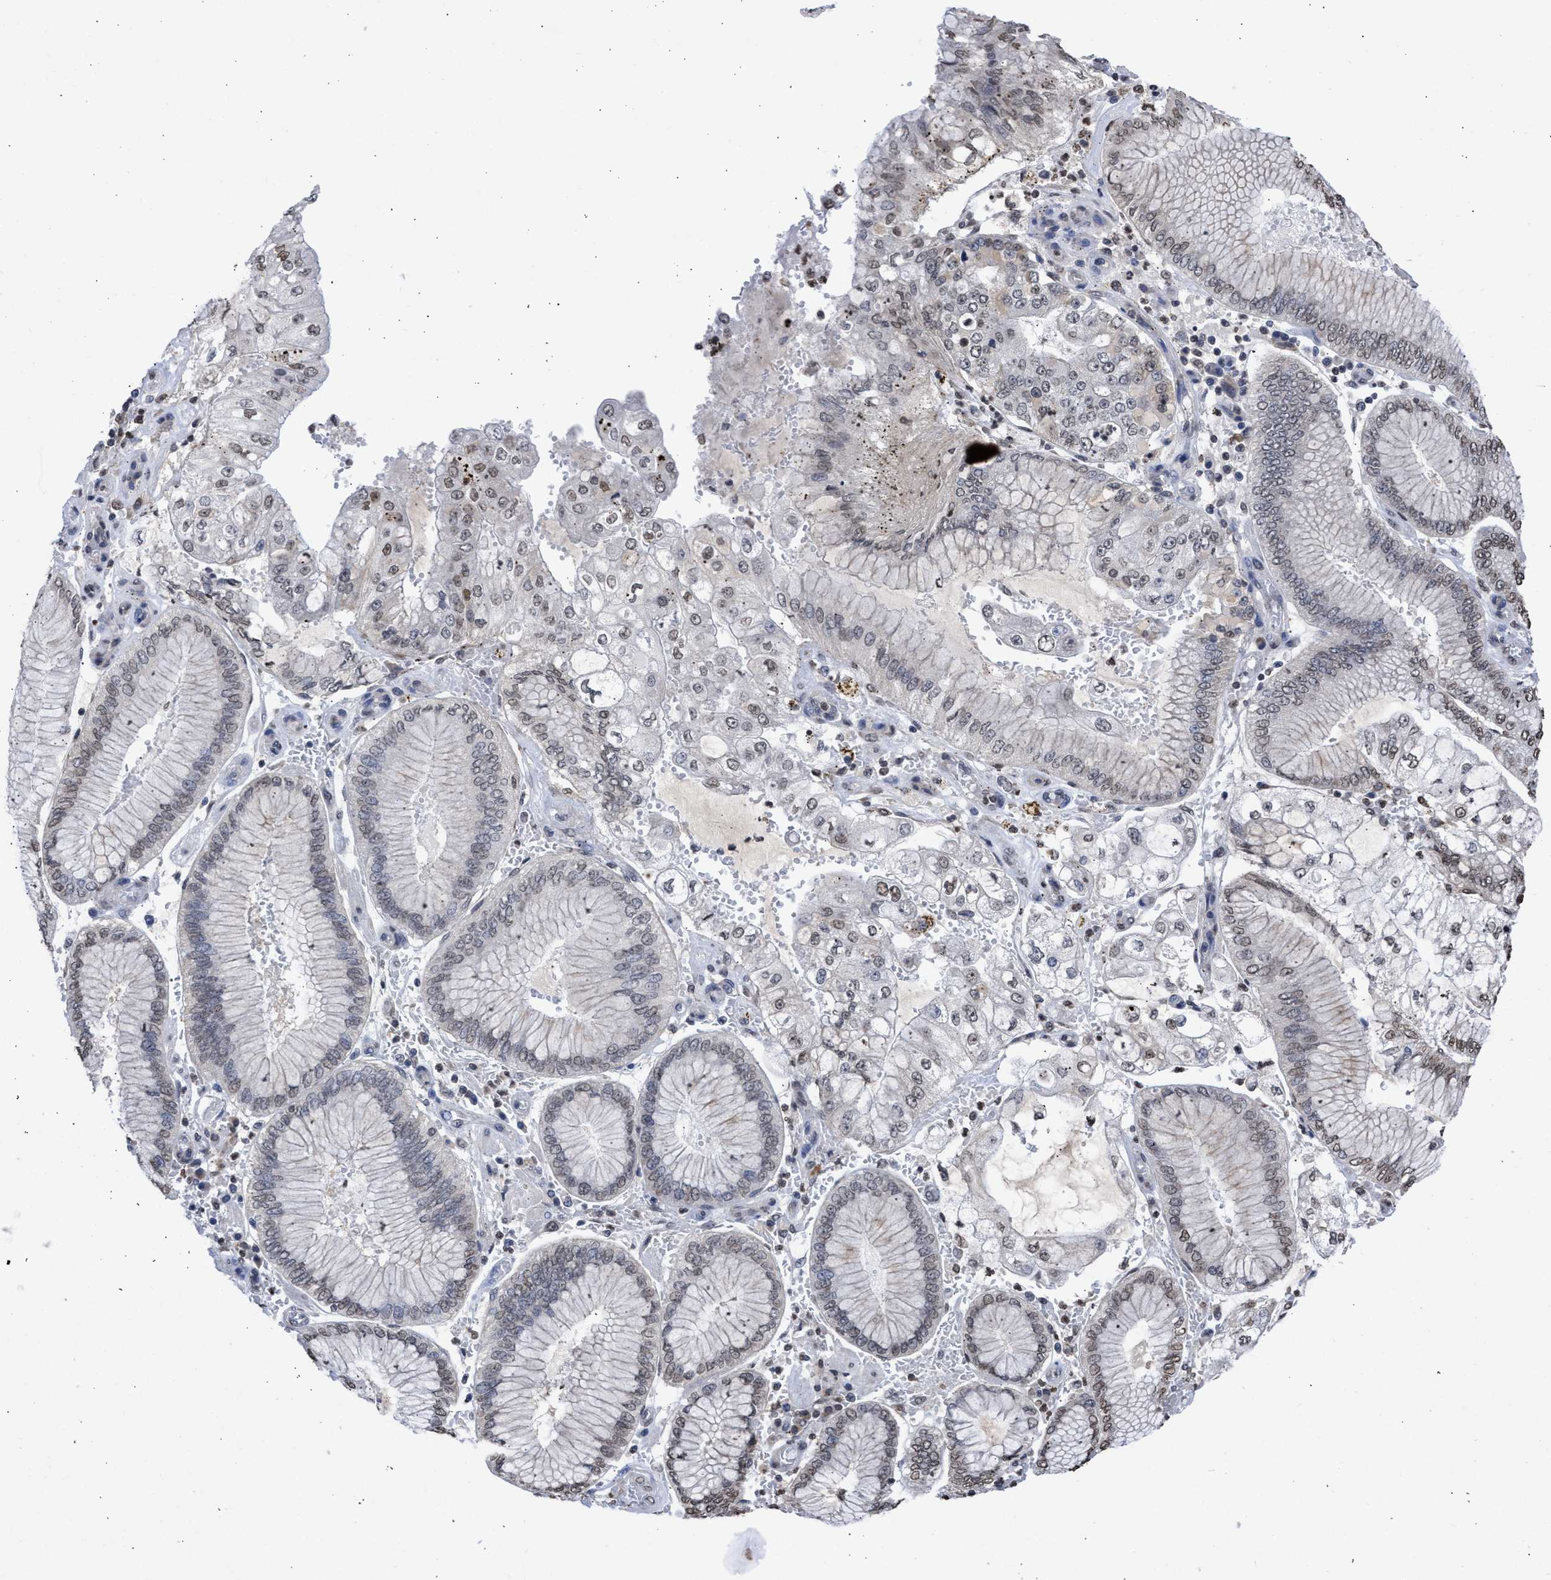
{"staining": {"intensity": "weak", "quantity": "25%-75%", "location": "nuclear"}, "tissue": "stomach cancer", "cell_type": "Tumor cells", "image_type": "cancer", "snomed": [{"axis": "morphology", "description": "Adenocarcinoma, NOS"}, {"axis": "topography", "description": "Stomach"}], "caption": "An IHC histopathology image of neoplastic tissue is shown. Protein staining in brown labels weak nuclear positivity in stomach adenocarcinoma within tumor cells.", "gene": "NUP35", "patient": {"sex": "male", "age": 76}}